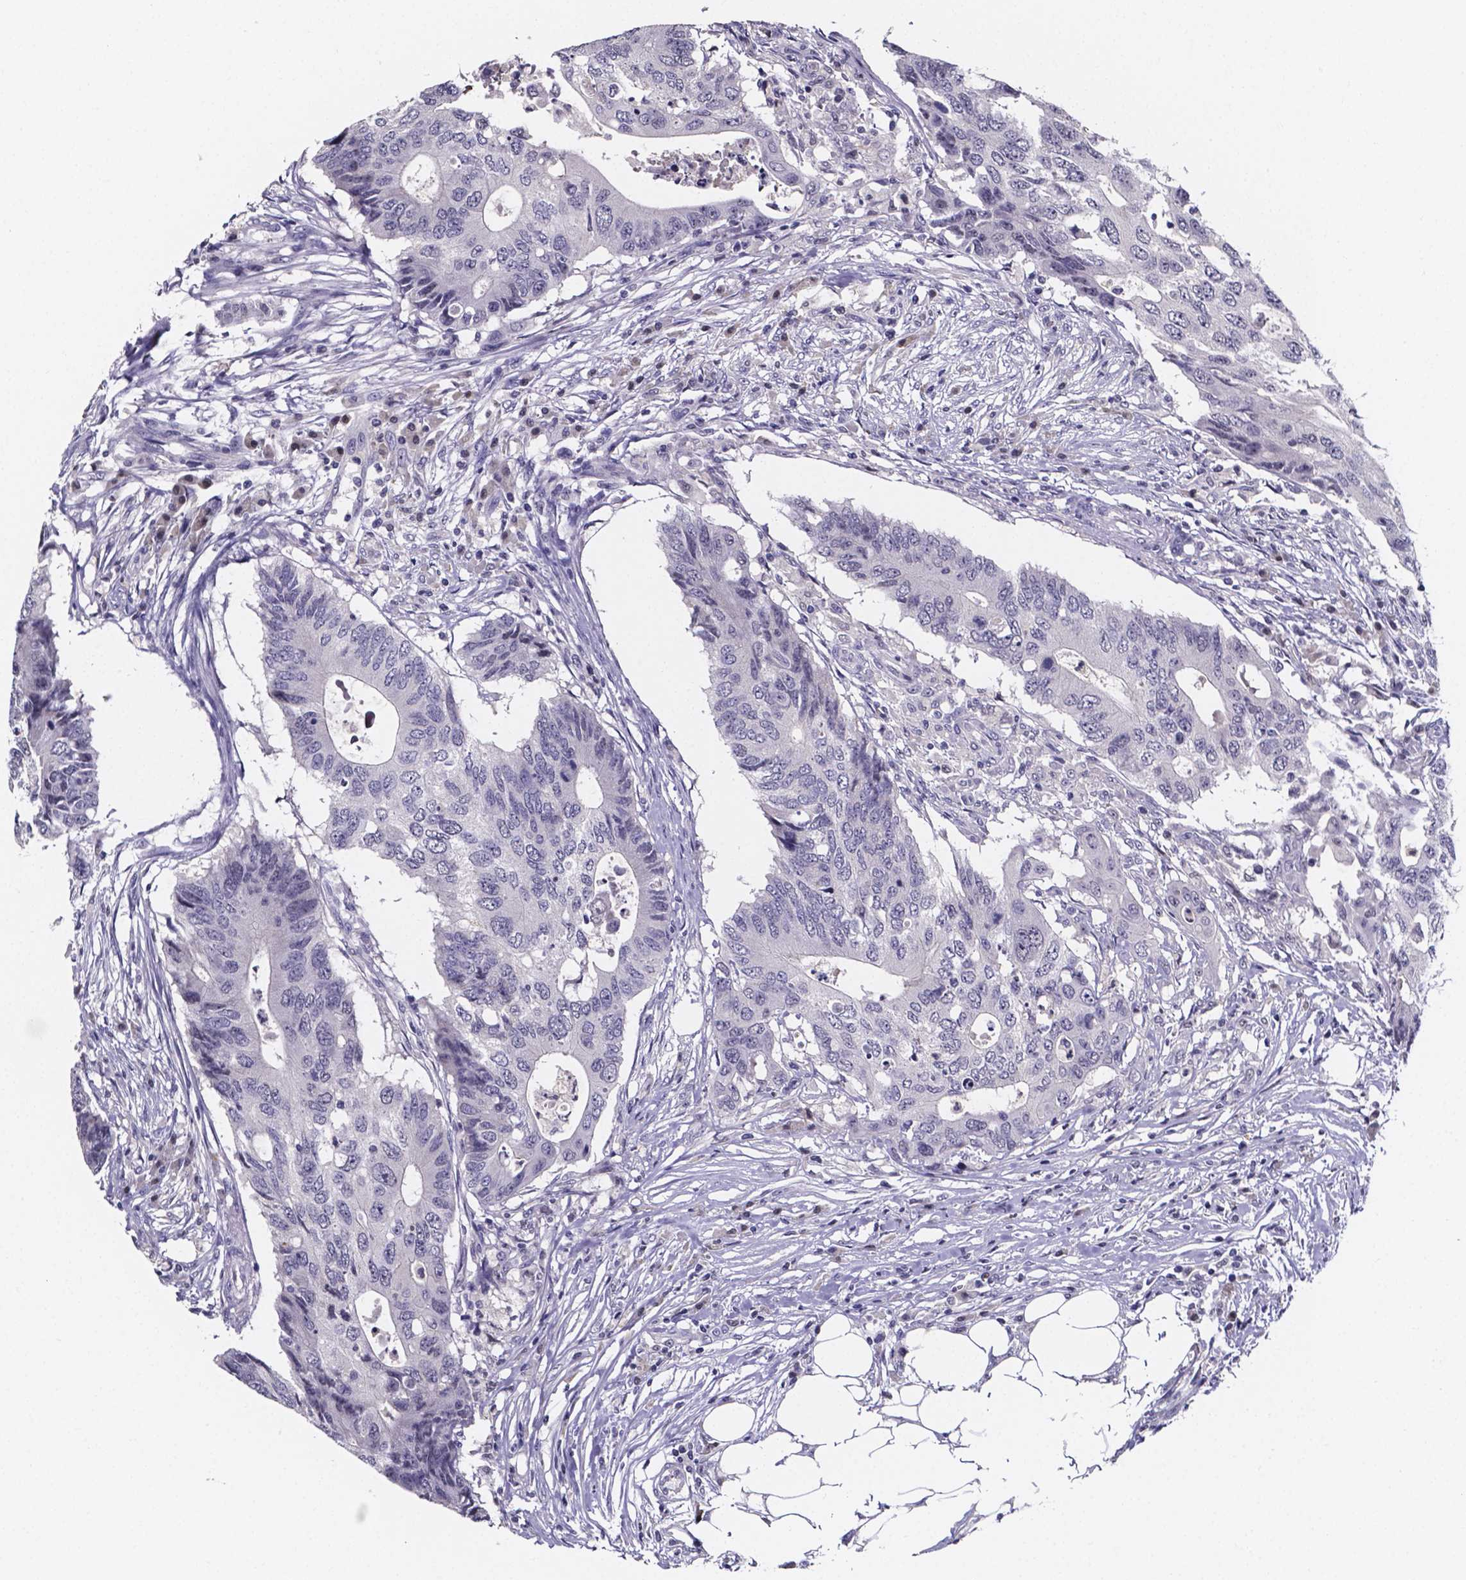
{"staining": {"intensity": "negative", "quantity": "none", "location": "none"}, "tissue": "colorectal cancer", "cell_type": "Tumor cells", "image_type": "cancer", "snomed": [{"axis": "morphology", "description": "Adenocarcinoma, NOS"}, {"axis": "topography", "description": "Colon"}], "caption": "The IHC histopathology image has no significant expression in tumor cells of adenocarcinoma (colorectal) tissue.", "gene": "IZUMO1", "patient": {"sex": "male", "age": 71}}